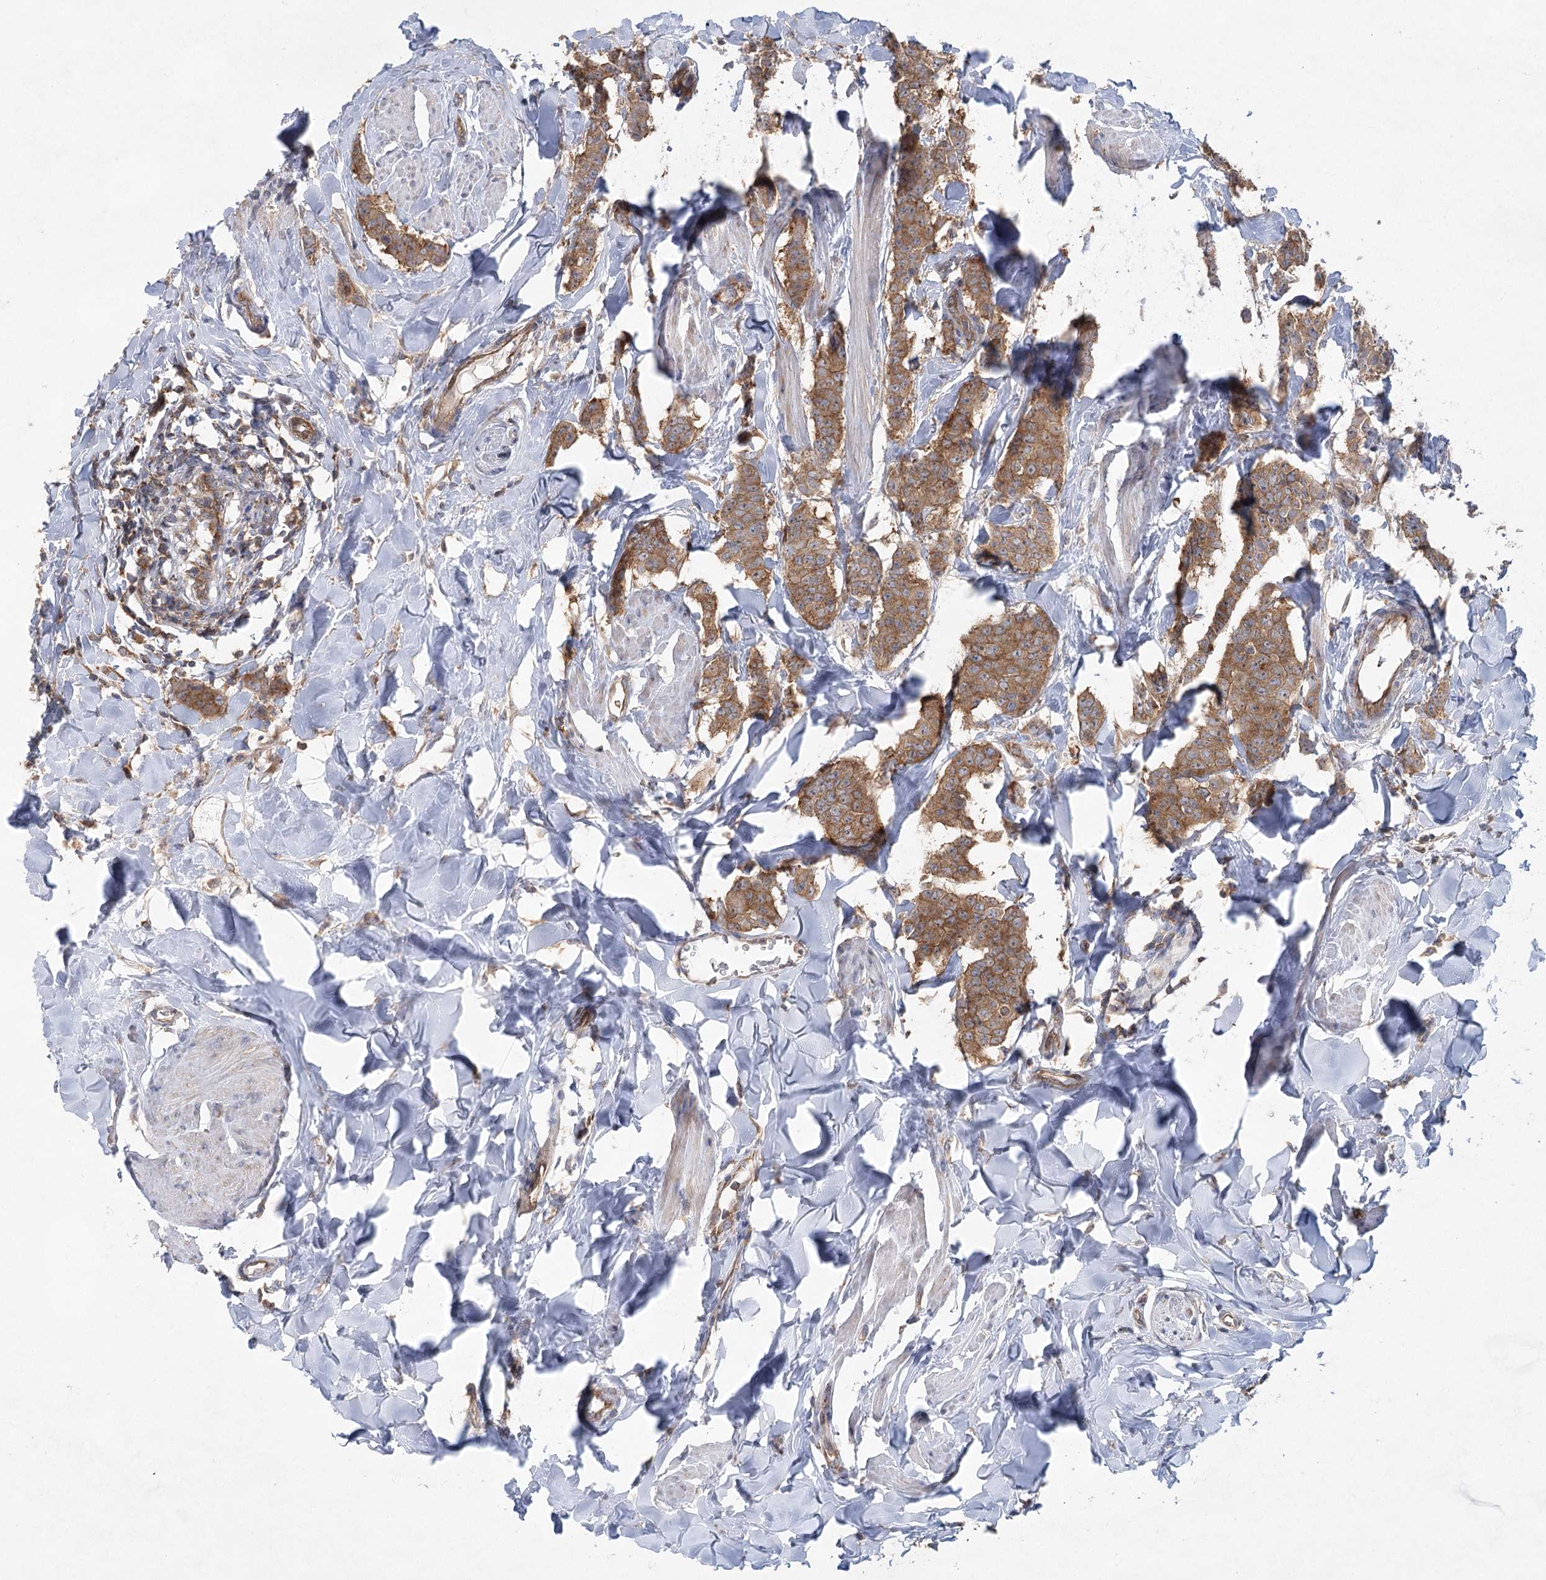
{"staining": {"intensity": "moderate", "quantity": ">75%", "location": "cytoplasmic/membranous"}, "tissue": "breast cancer", "cell_type": "Tumor cells", "image_type": "cancer", "snomed": [{"axis": "morphology", "description": "Duct carcinoma"}, {"axis": "topography", "description": "Breast"}], "caption": "Immunohistochemical staining of breast cancer (intraductal carcinoma) demonstrates moderate cytoplasmic/membranous protein positivity in approximately >75% of tumor cells.", "gene": "EIF3A", "patient": {"sex": "female", "age": 40}}